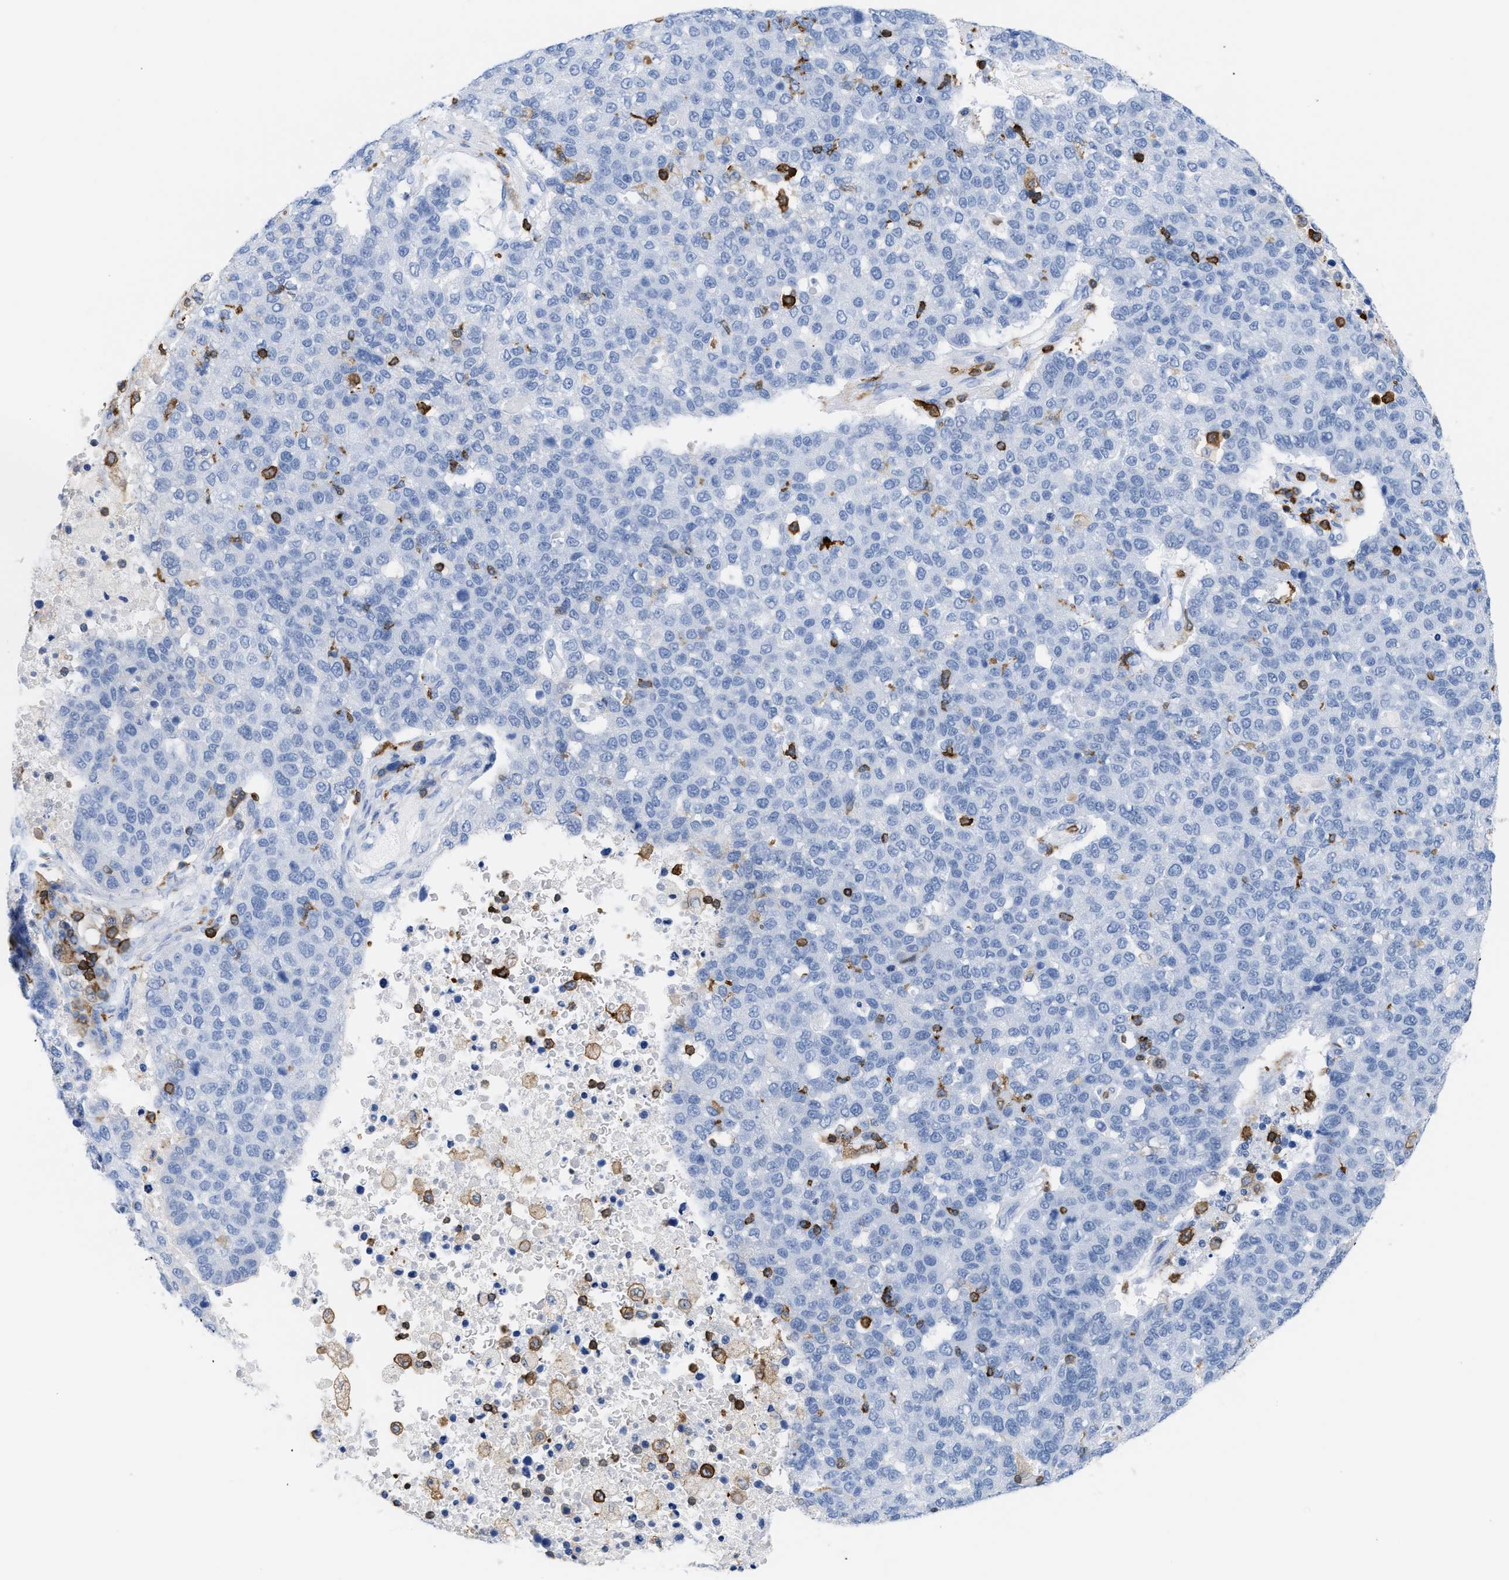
{"staining": {"intensity": "negative", "quantity": "none", "location": "none"}, "tissue": "pancreatic cancer", "cell_type": "Tumor cells", "image_type": "cancer", "snomed": [{"axis": "morphology", "description": "Adenocarcinoma, NOS"}, {"axis": "topography", "description": "Pancreas"}], "caption": "The photomicrograph displays no significant expression in tumor cells of pancreatic cancer.", "gene": "LCP1", "patient": {"sex": "female", "age": 61}}